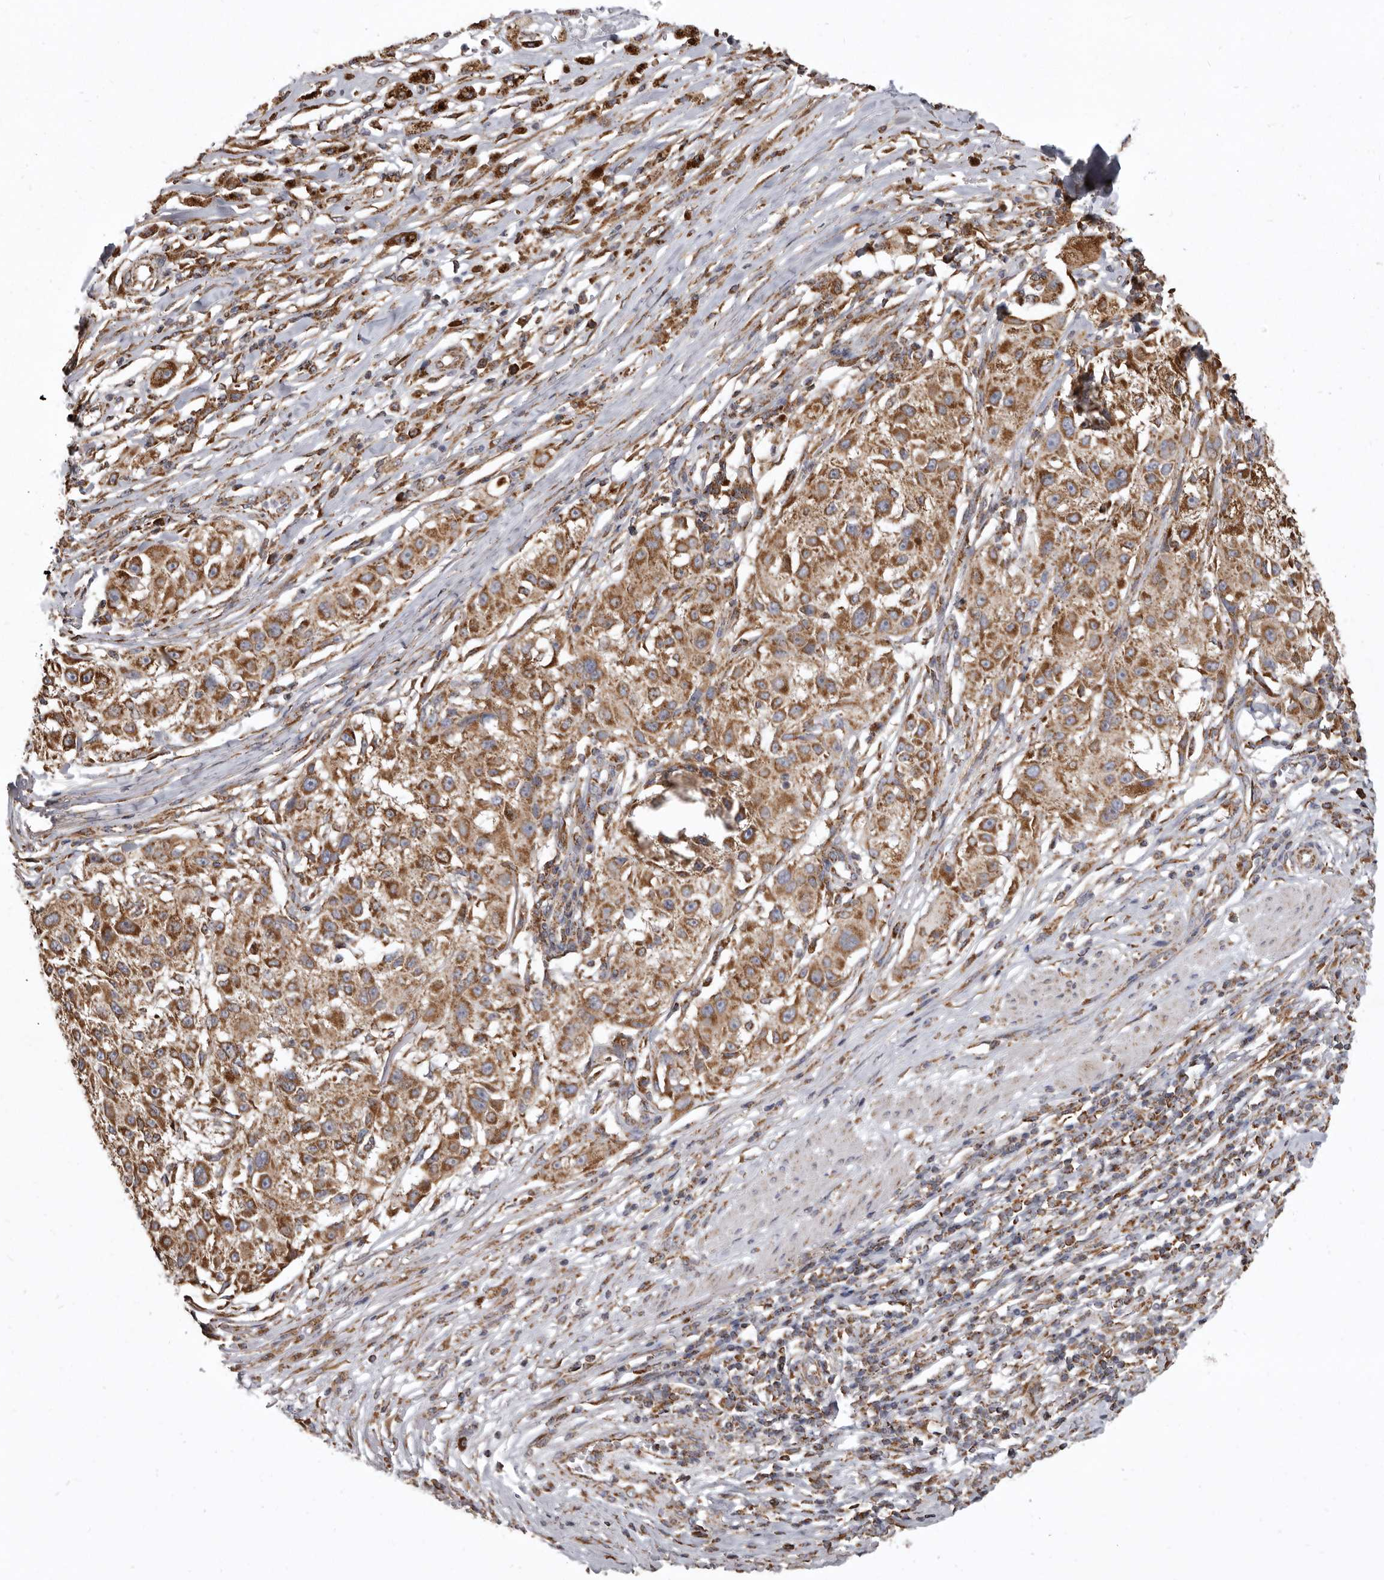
{"staining": {"intensity": "moderate", "quantity": ">75%", "location": "cytoplasmic/membranous"}, "tissue": "melanoma", "cell_type": "Tumor cells", "image_type": "cancer", "snomed": [{"axis": "morphology", "description": "Necrosis, NOS"}, {"axis": "morphology", "description": "Malignant melanoma, NOS"}, {"axis": "topography", "description": "Skin"}], "caption": "A brown stain labels moderate cytoplasmic/membranous expression of a protein in malignant melanoma tumor cells.", "gene": "CDK5RAP3", "patient": {"sex": "female", "age": 87}}